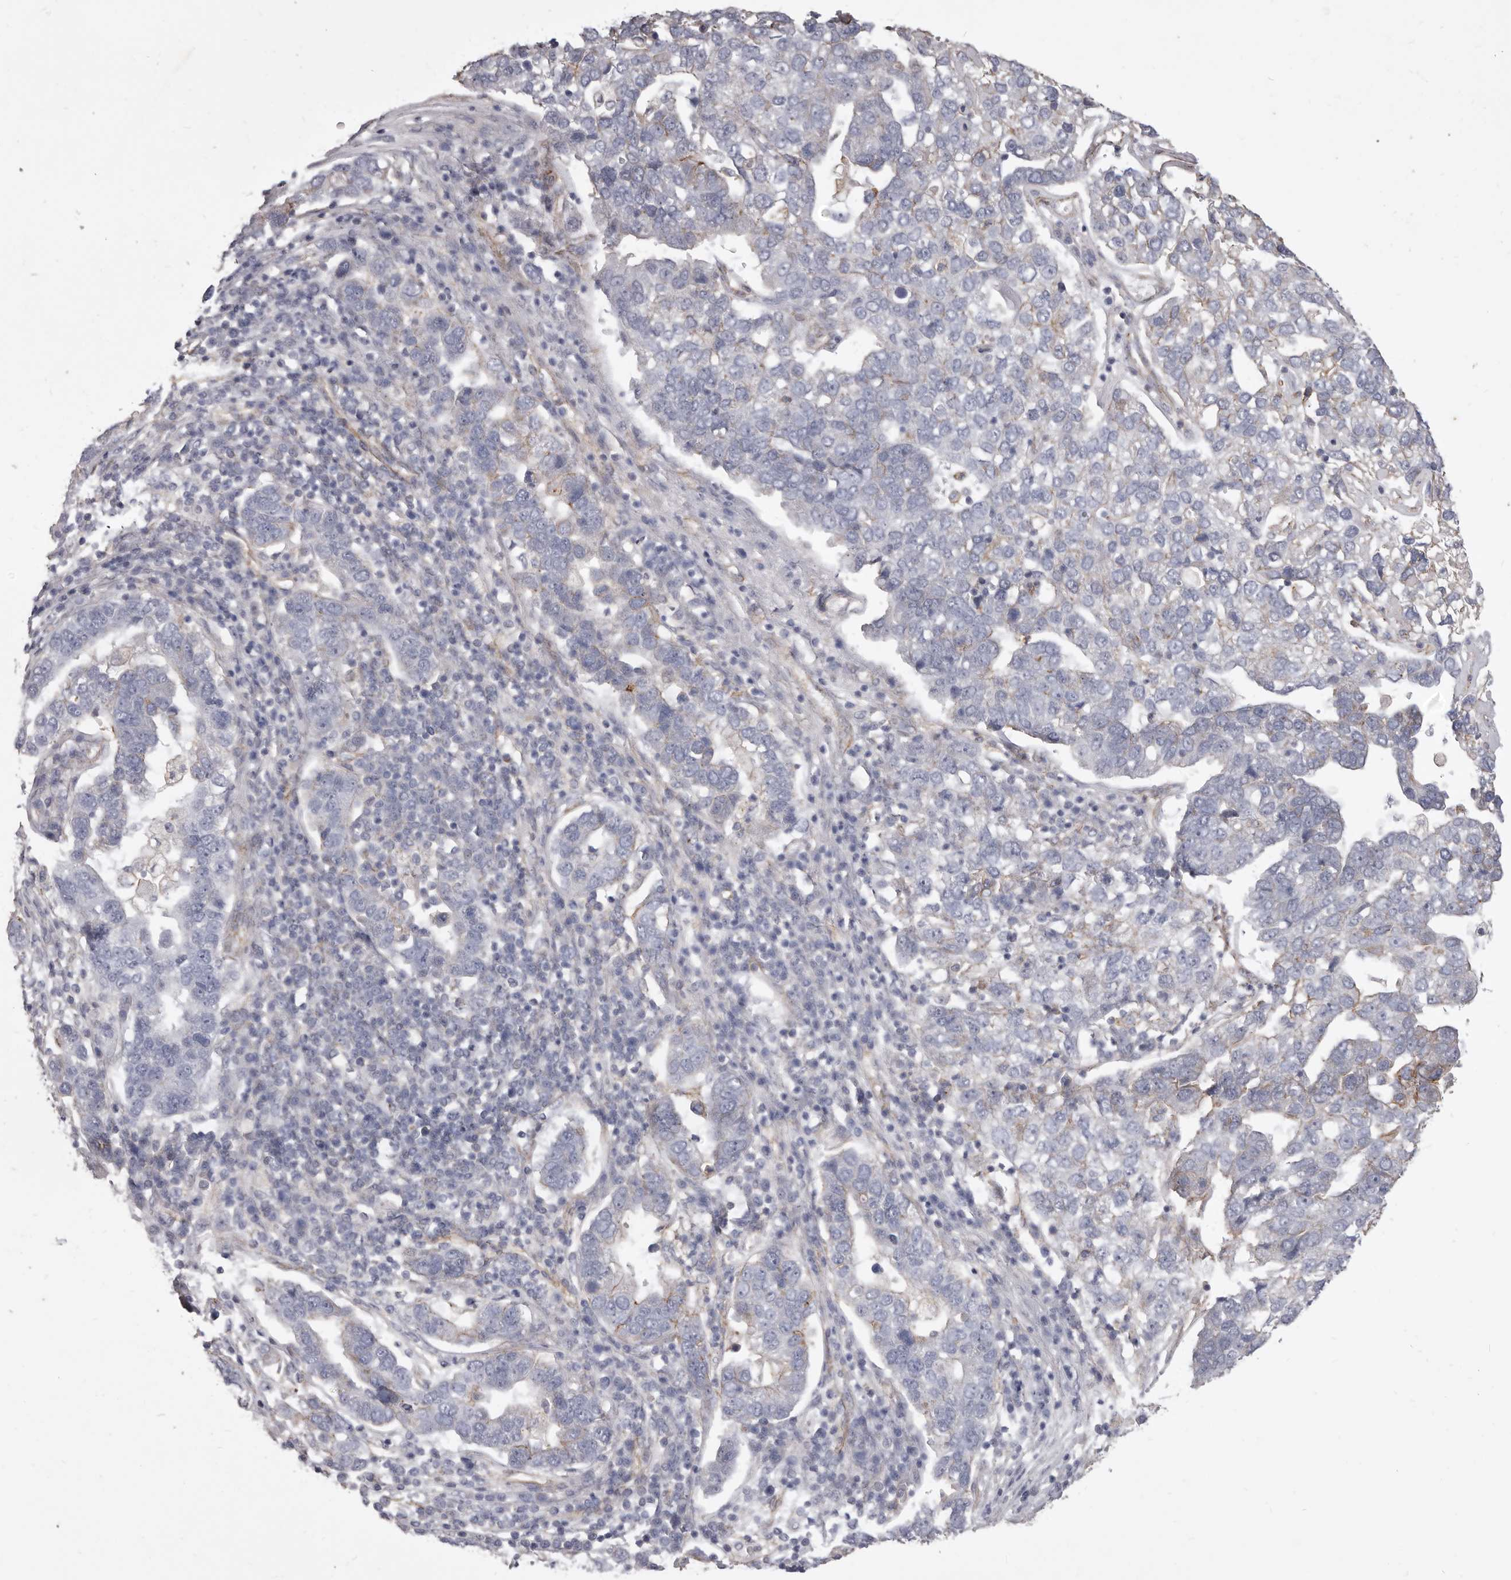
{"staining": {"intensity": "negative", "quantity": "none", "location": "none"}, "tissue": "pancreatic cancer", "cell_type": "Tumor cells", "image_type": "cancer", "snomed": [{"axis": "morphology", "description": "Adenocarcinoma, NOS"}, {"axis": "topography", "description": "Pancreas"}], "caption": "Tumor cells show no significant protein expression in adenocarcinoma (pancreatic).", "gene": "P2RX6", "patient": {"sex": "female", "age": 61}}